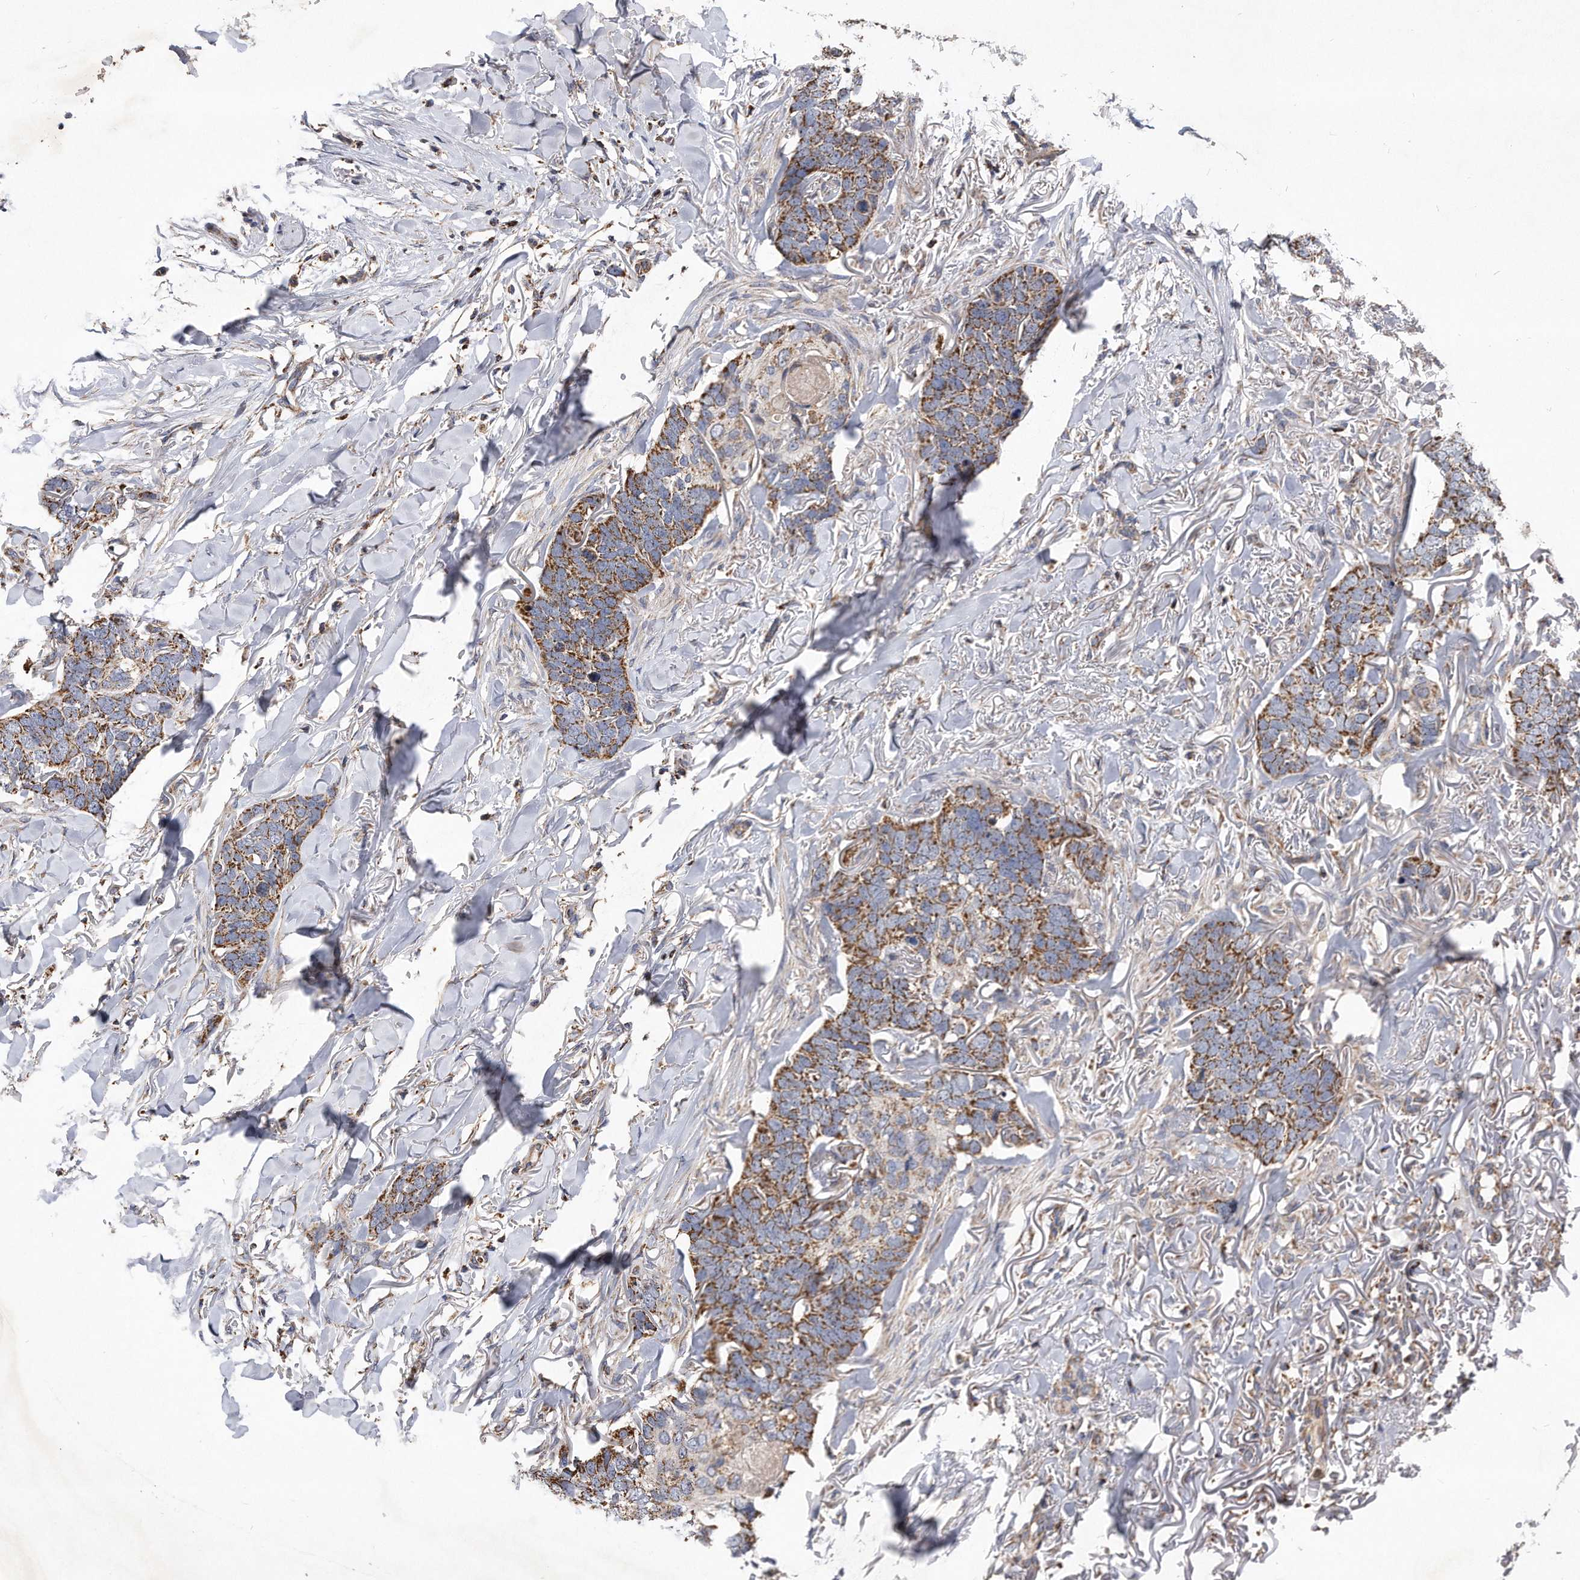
{"staining": {"intensity": "moderate", "quantity": ">75%", "location": "cytoplasmic/membranous"}, "tissue": "skin cancer", "cell_type": "Tumor cells", "image_type": "cancer", "snomed": [{"axis": "morphology", "description": "Normal tissue, NOS"}, {"axis": "morphology", "description": "Basal cell carcinoma"}, {"axis": "topography", "description": "Skin"}], "caption": "Protein staining reveals moderate cytoplasmic/membranous staining in about >75% of tumor cells in skin cancer (basal cell carcinoma). The staining is performed using DAB brown chromogen to label protein expression. The nuclei are counter-stained blue using hematoxylin.", "gene": "PPP5C", "patient": {"sex": "male", "age": 77}}